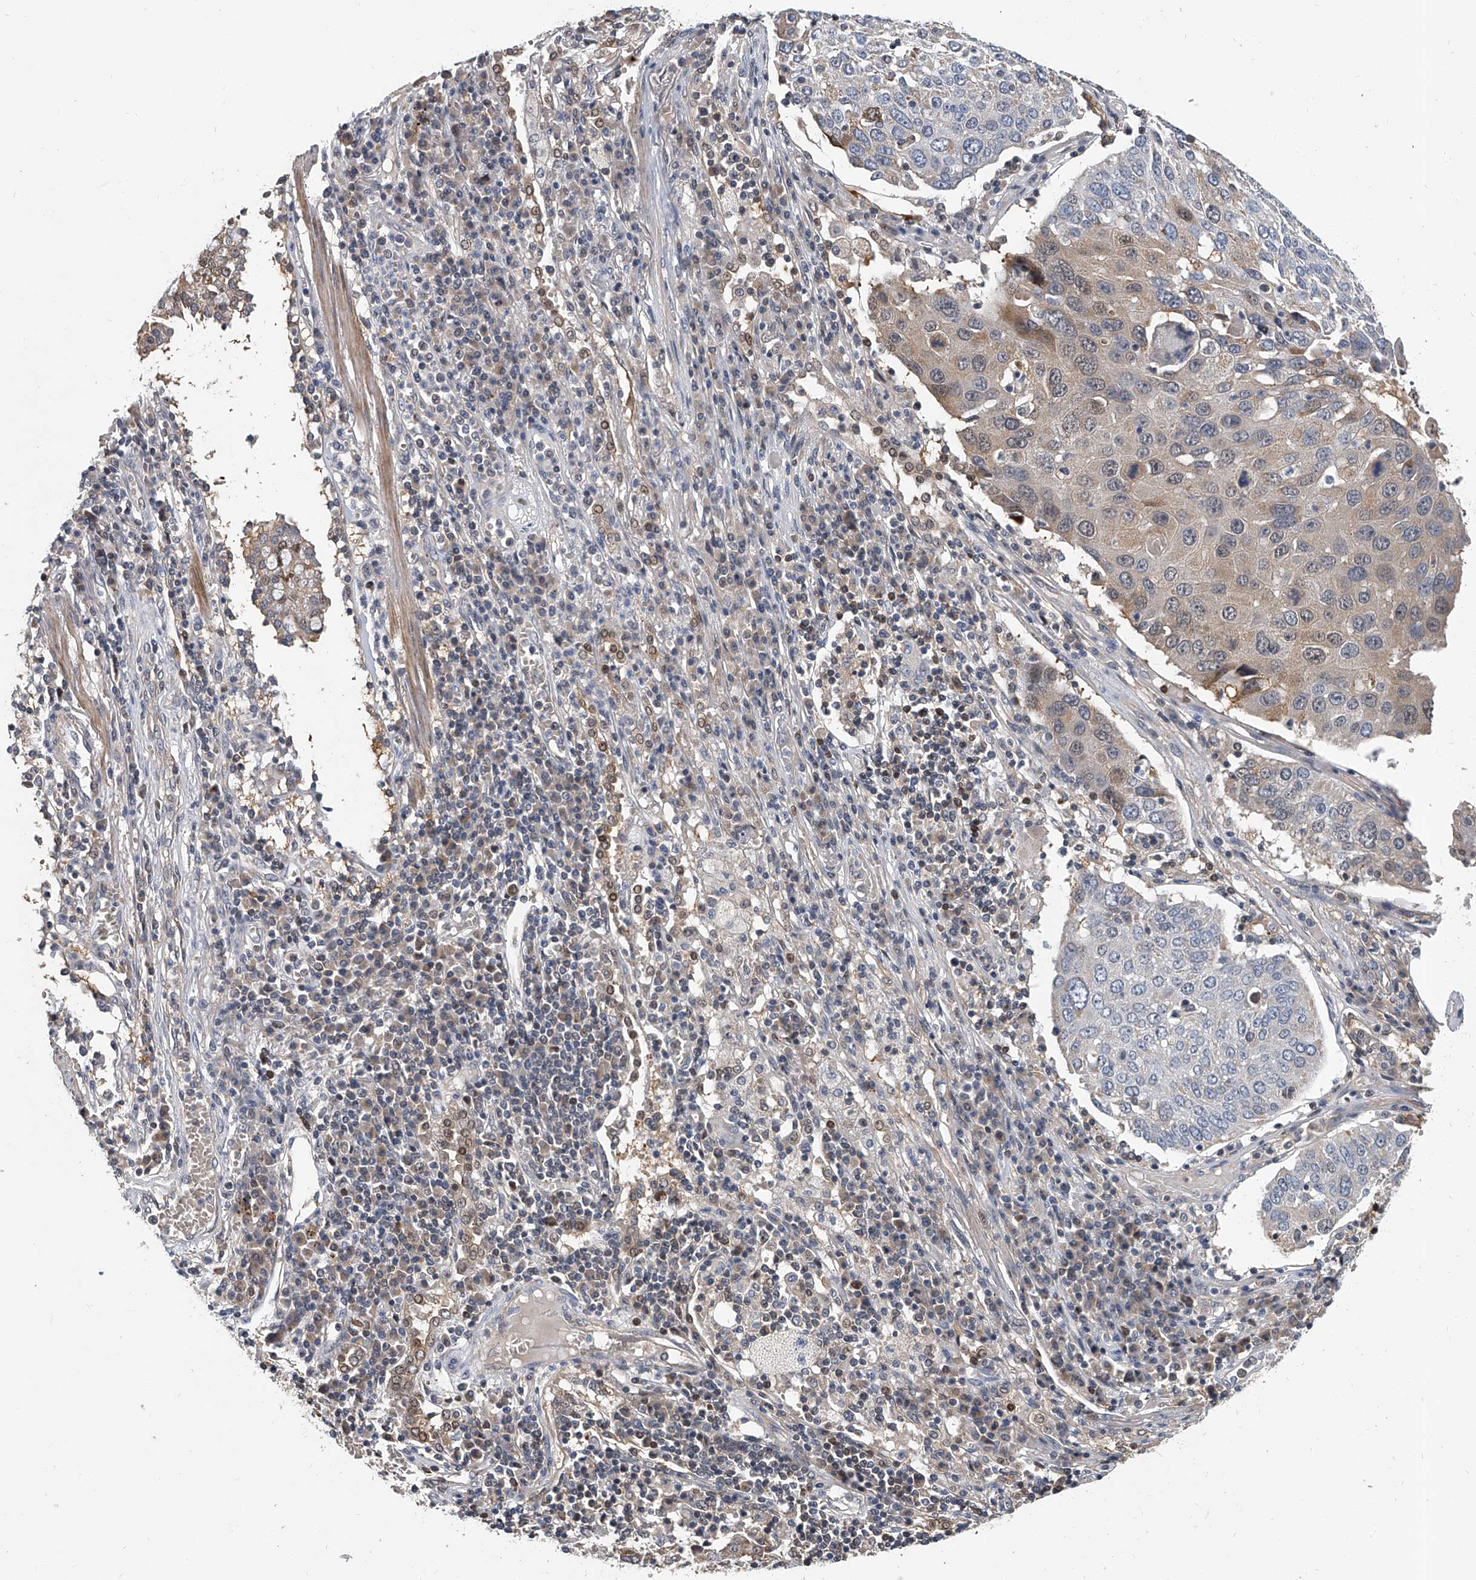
{"staining": {"intensity": "weak", "quantity": "<25%", "location": "cytoplasmic/membranous"}, "tissue": "lung cancer", "cell_type": "Tumor cells", "image_type": "cancer", "snomed": [{"axis": "morphology", "description": "Squamous cell carcinoma, NOS"}, {"axis": "topography", "description": "Lung"}], "caption": "IHC of squamous cell carcinoma (lung) displays no positivity in tumor cells.", "gene": "CD200", "patient": {"sex": "male", "age": 65}}